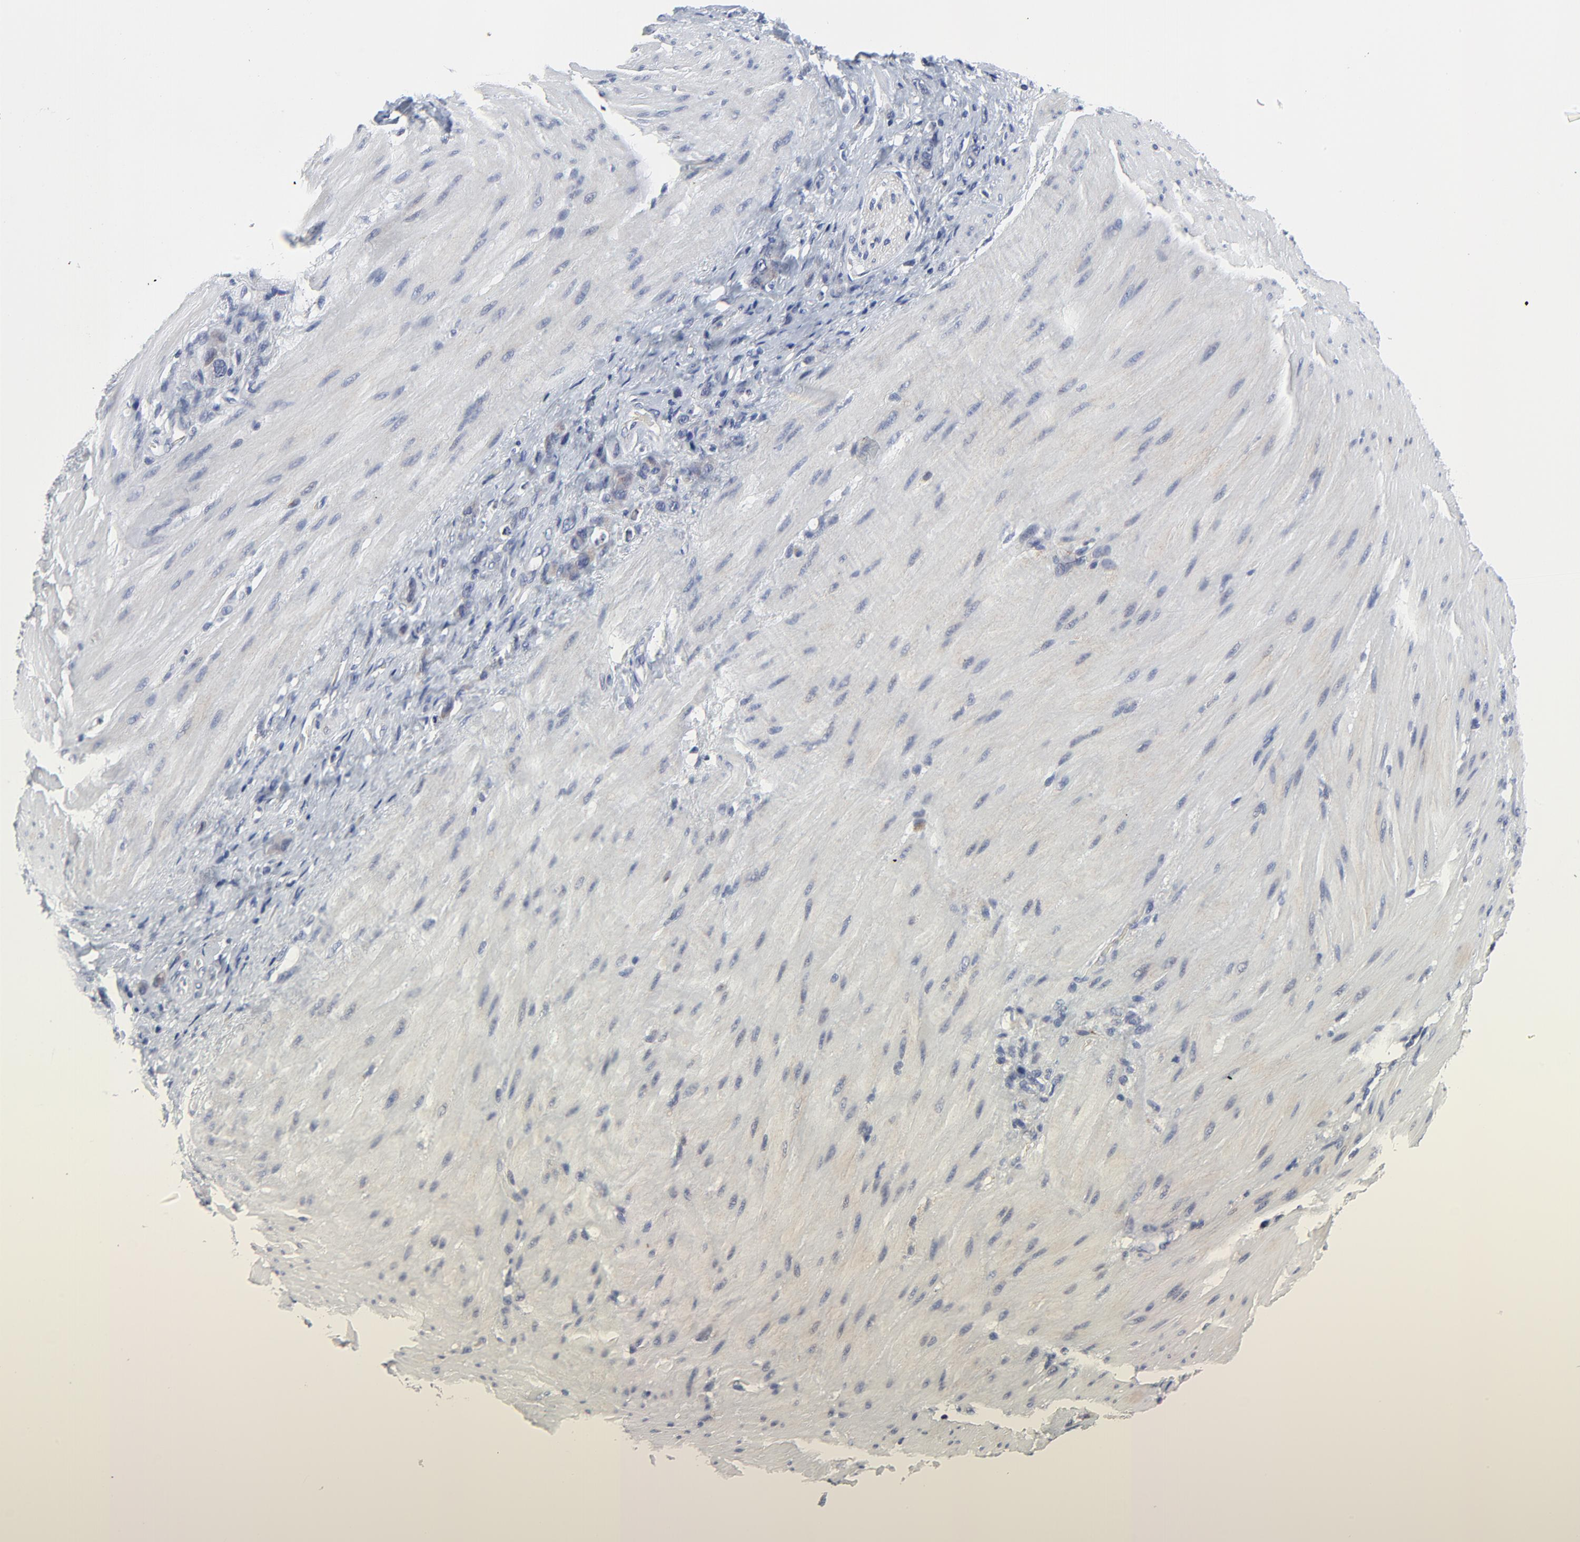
{"staining": {"intensity": "weak", "quantity": ">75%", "location": "cytoplasmic/membranous"}, "tissue": "stomach cancer", "cell_type": "Tumor cells", "image_type": "cancer", "snomed": [{"axis": "morphology", "description": "Normal tissue, NOS"}, {"axis": "morphology", "description": "Adenocarcinoma, NOS"}, {"axis": "topography", "description": "Stomach"}], "caption": "This is an image of IHC staining of stomach adenocarcinoma, which shows weak expression in the cytoplasmic/membranous of tumor cells.", "gene": "NLGN3", "patient": {"sex": "male", "age": 82}}